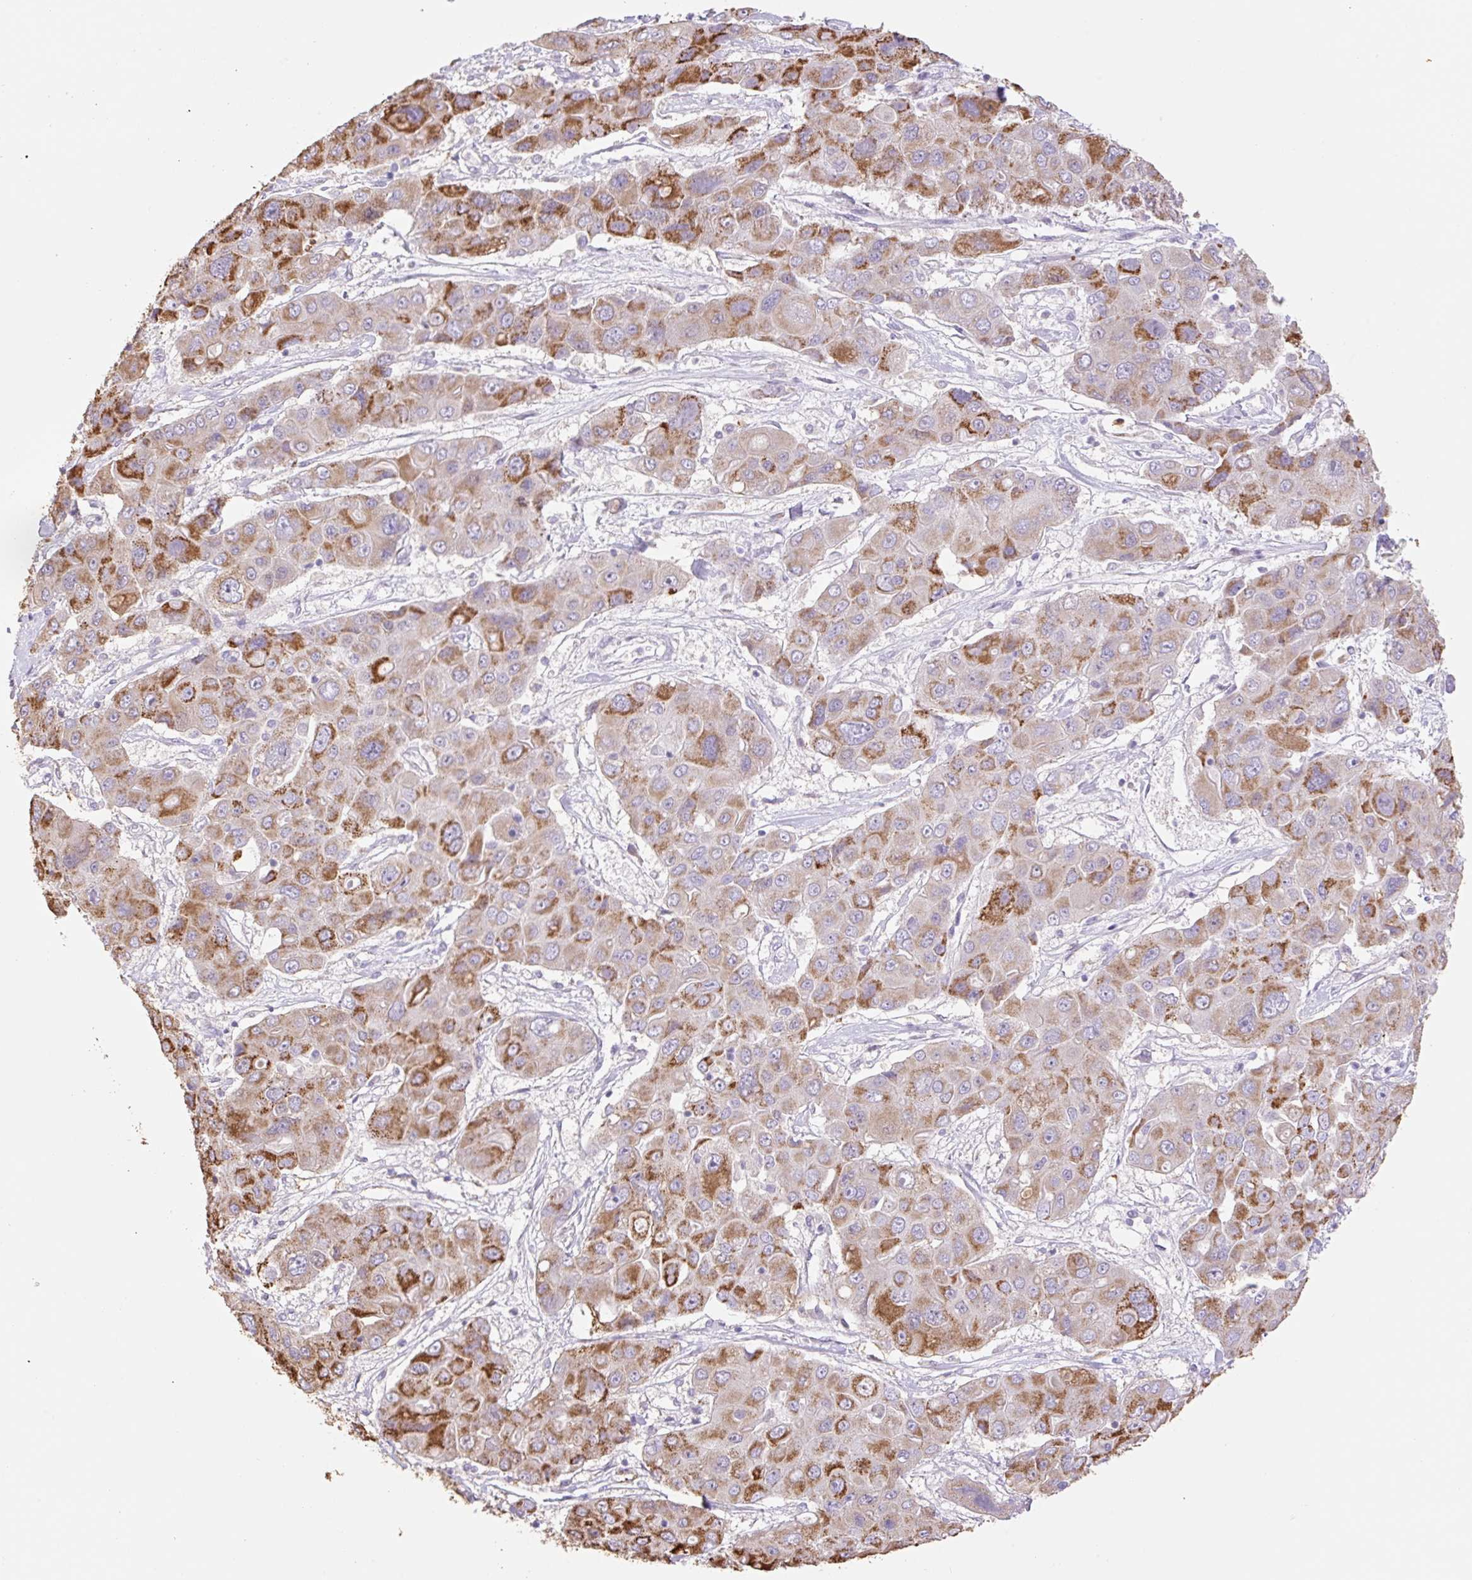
{"staining": {"intensity": "strong", "quantity": "25%-75%", "location": "cytoplasmic/membranous"}, "tissue": "liver cancer", "cell_type": "Tumor cells", "image_type": "cancer", "snomed": [{"axis": "morphology", "description": "Cholangiocarcinoma"}, {"axis": "topography", "description": "Liver"}], "caption": "High-magnification brightfield microscopy of cholangiocarcinoma (liver) stained with DAB (3,3'-diaminobenzidine) (brown) and counterstained with hematoxylin (blue). tumor cells exhibit strong cytoplasmic/membranous expression is seen in approximately25%-75% of cells.", "gene": "COPZ2", "patient": {"sex": "male", "age": 67}}